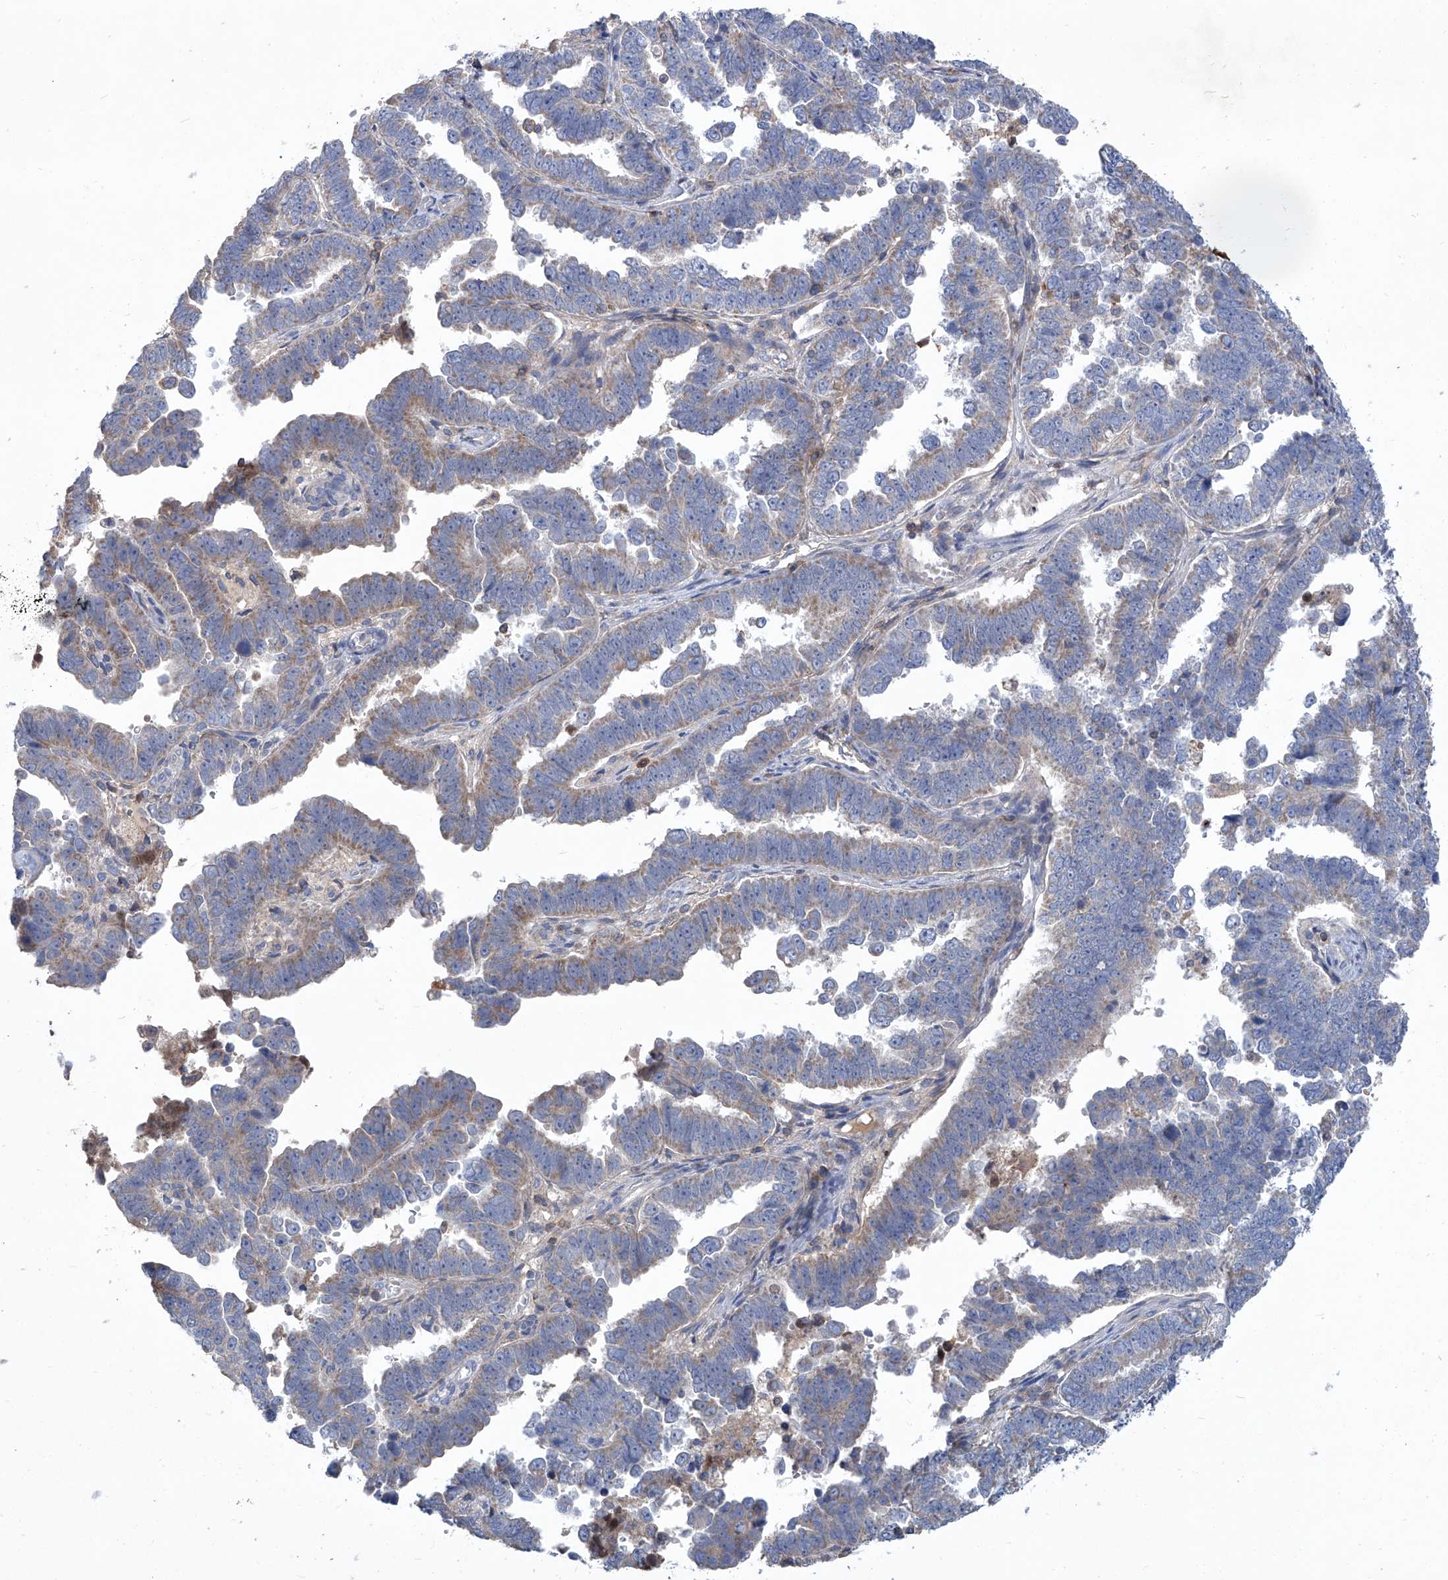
{"staining": {"intensity": "weak", "quantity": "<25%", "location": "cytoplasmic/membranous"}, "tissue": "endometrial cancer", "cell_type": "Tumor cells", "image_type": "cancer", "snomed": [{"axis": "morphology", "description": "Adenocarcinoma, NOS"}, {"axis": "topography", "description": "Endometrium"}], "caption": "The IHC image has no significant staining in tumor cells of endometrial adenocarcinoma tissue. The staining is performed using DAB brown chromogen with nuclei counter-stained in using hematoxylin.", "gene": "EPHA8", "patient": {"sex": "female", "age": 75}}